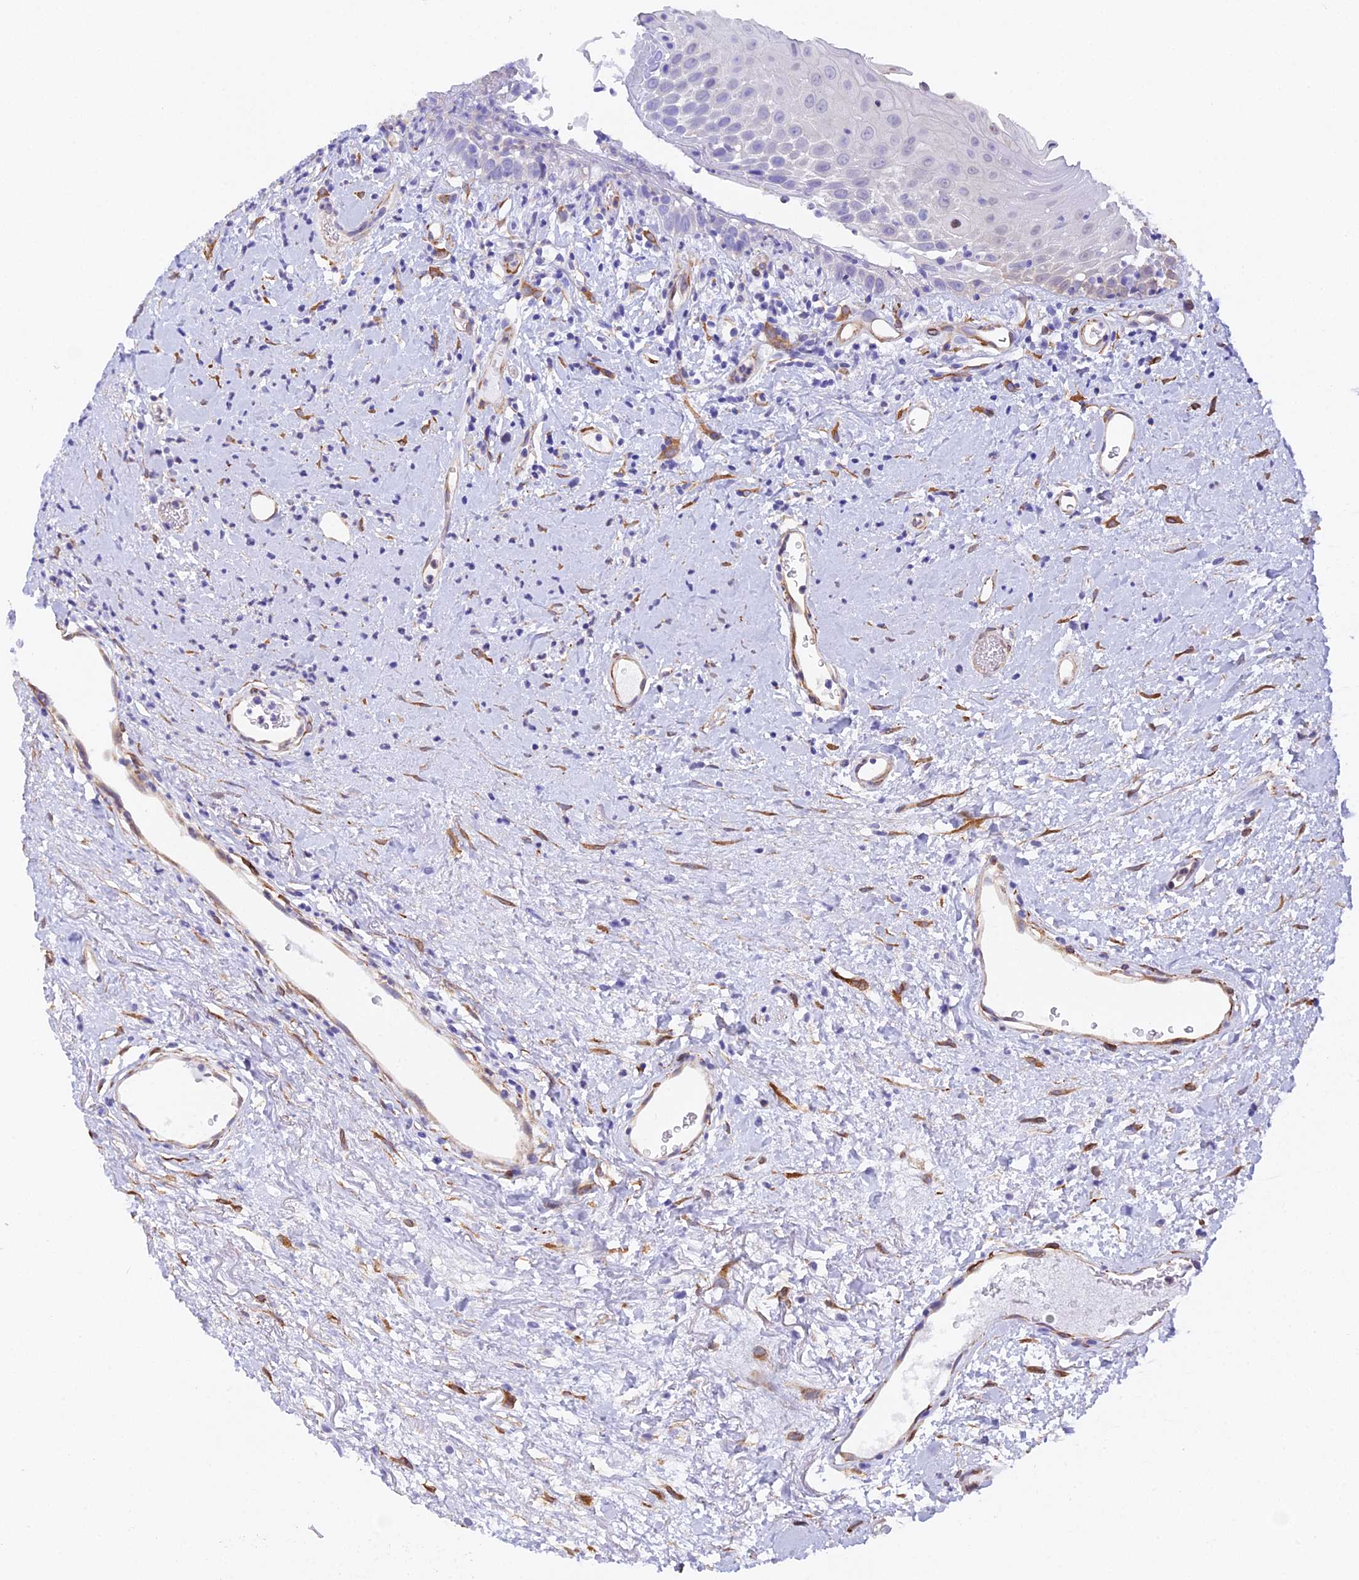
{"staining": {"intensity": "weak", "quantity": "<25%", "location": "cytoplasmic/membranous"}, "tissue": "oral mucosa", "cell_type": "Squamous epithelial cells", "image_type": "normal", "snomed": [{"axis": "morphology", "description": "Normal tissue, NOS"}, {"axis": "topography", "description": "Oral tissue"}], "caption": "This is an IHC photomicrograph of unremarkable human oral mucosa. There is no positivity in squamous epithelial cells.", "gene": "MXRA7", "patient": {"sex": "female", "age": 76}}